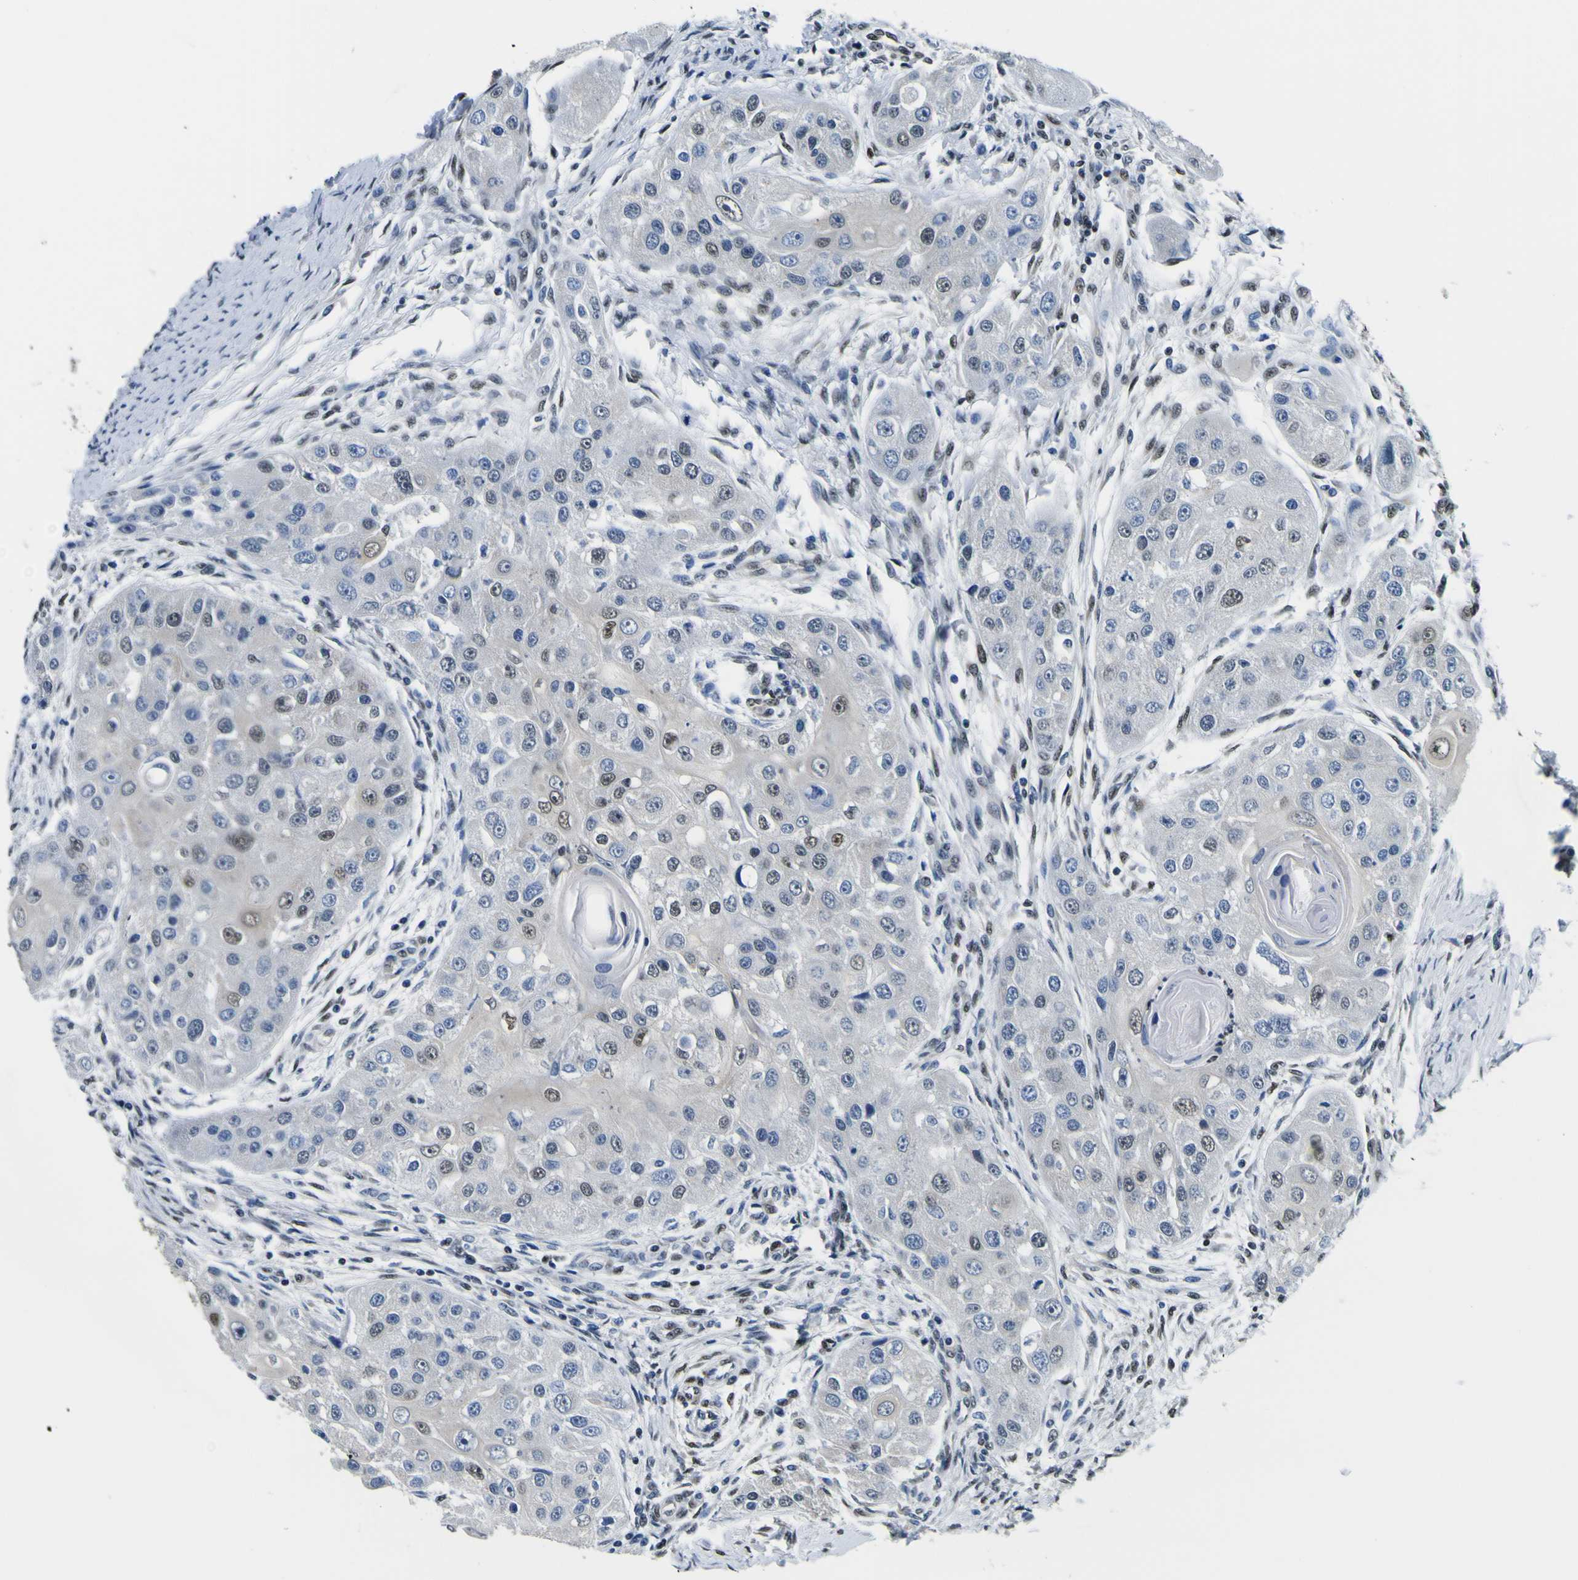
{"staining": {"intensity": "moderate", "quantity": "25%-75%", "location": "nuclear"}, "tissue": "head and neck cancer", "cell_type": "Tumor cells", "image_type": "cancer", "snomed": [{"axis": "morphology", "description": "Normal tissue, NOS"}, {"axis": "morphology", "description": "Squamous cell carcinoma, NOS"}, {"axis": "topography", "description": "Skeletal muscle"}, {"axis": "topography", "description": "Head-Neck"}], "caption": "Protein staining by immunohistochemistry reveals moderate nuclear expression in approximately 25%-75% of tumor cells in head and neck cancer.", "gene": "SP1", "patient": {"sex": "male", "age": 51}}